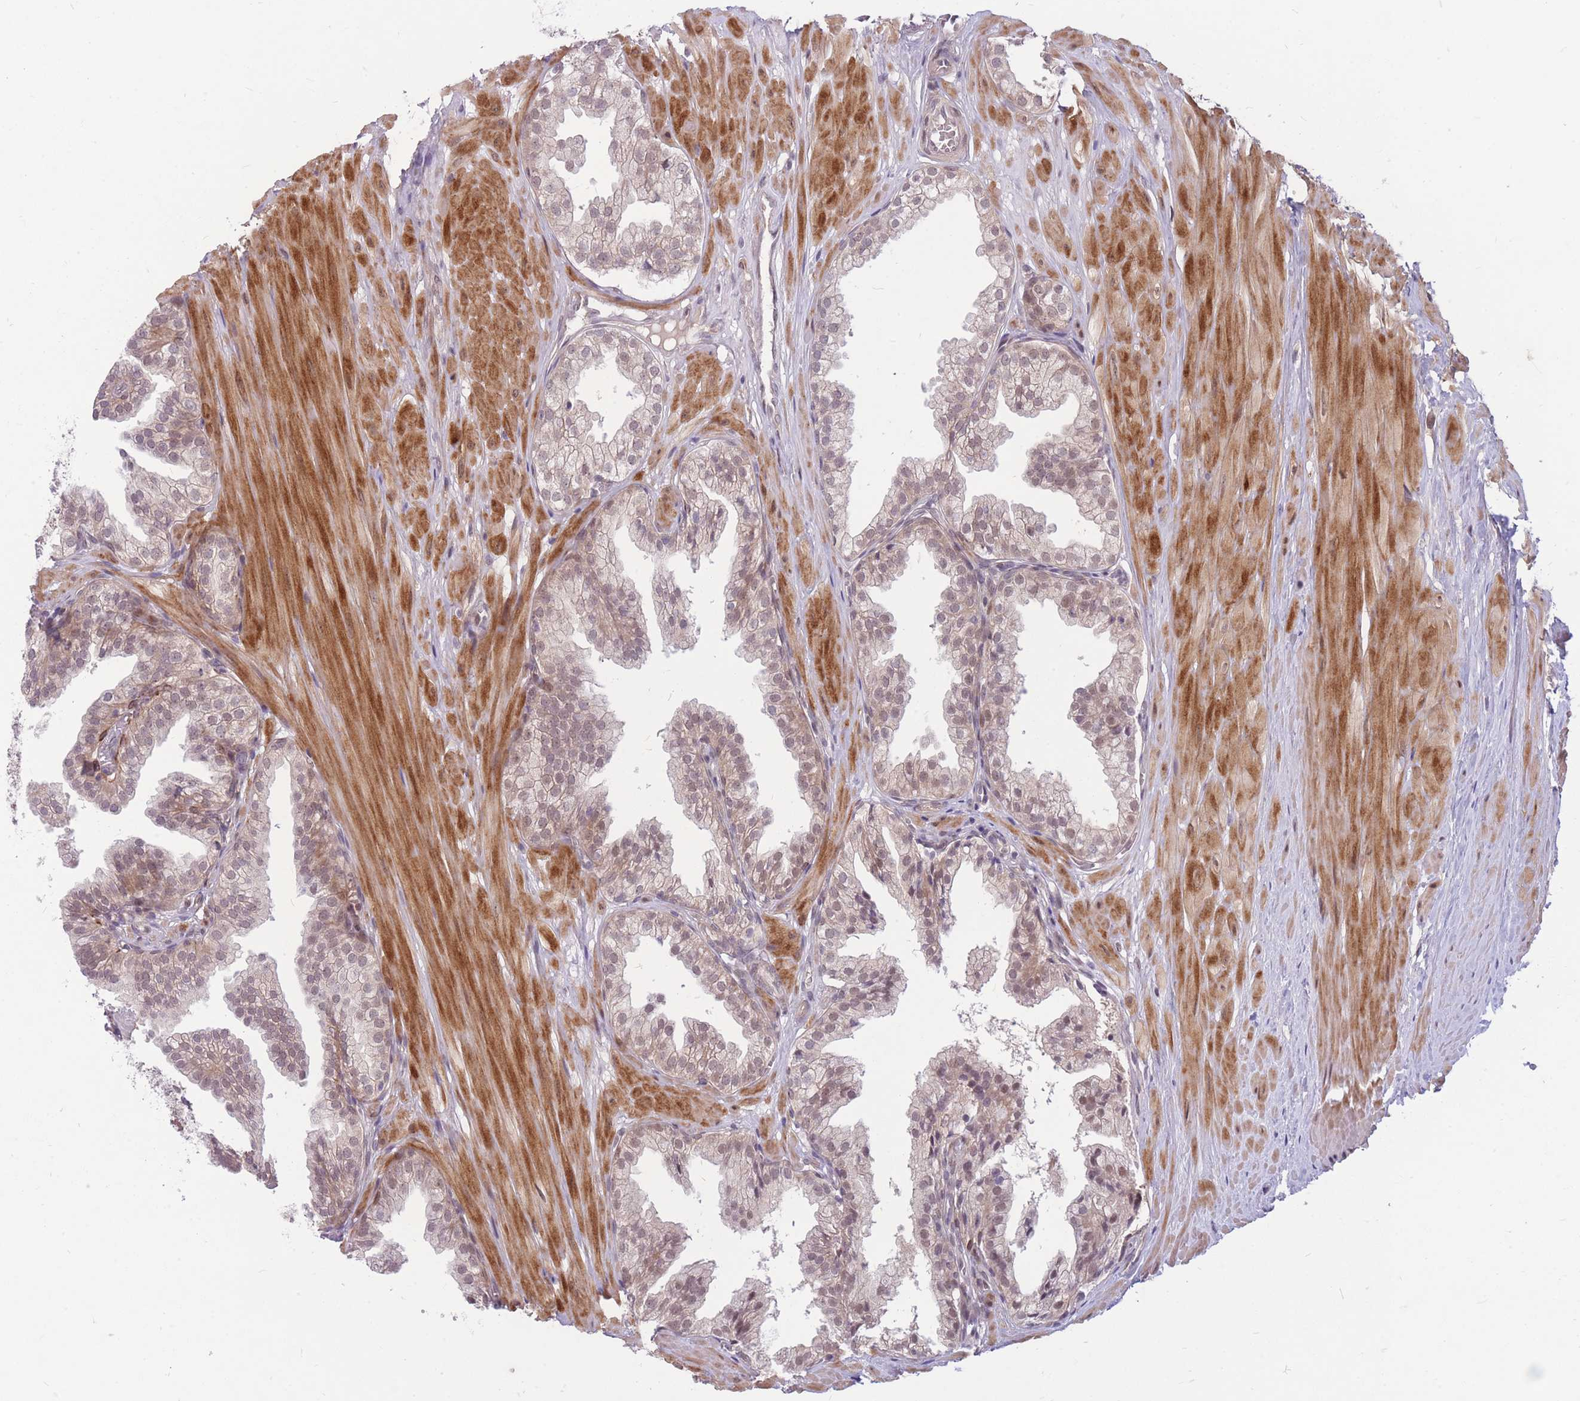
{"staining": {"intensity": "weak", "quantity": "25%-75%", "location": "nuclear"}, "tissue": "prostate", "cell_type": "Glandular cells", "image_type": "normal", "snomed": [{"axis": "morphology", "description": "Normal tissue, NOS"}, {"axis": "topography", "description": "Prostate"}, {"axis": "topography", "description": "Peripheral nerve tissue"}], "caption": "Immunohistochemistry of unremarkable human prostate exhibits low levels of weak nuclear positivity in about 25%-75% of glandular cells.", "gene": "ERCC2", "patient": {"sex": "male", "age": 55}}